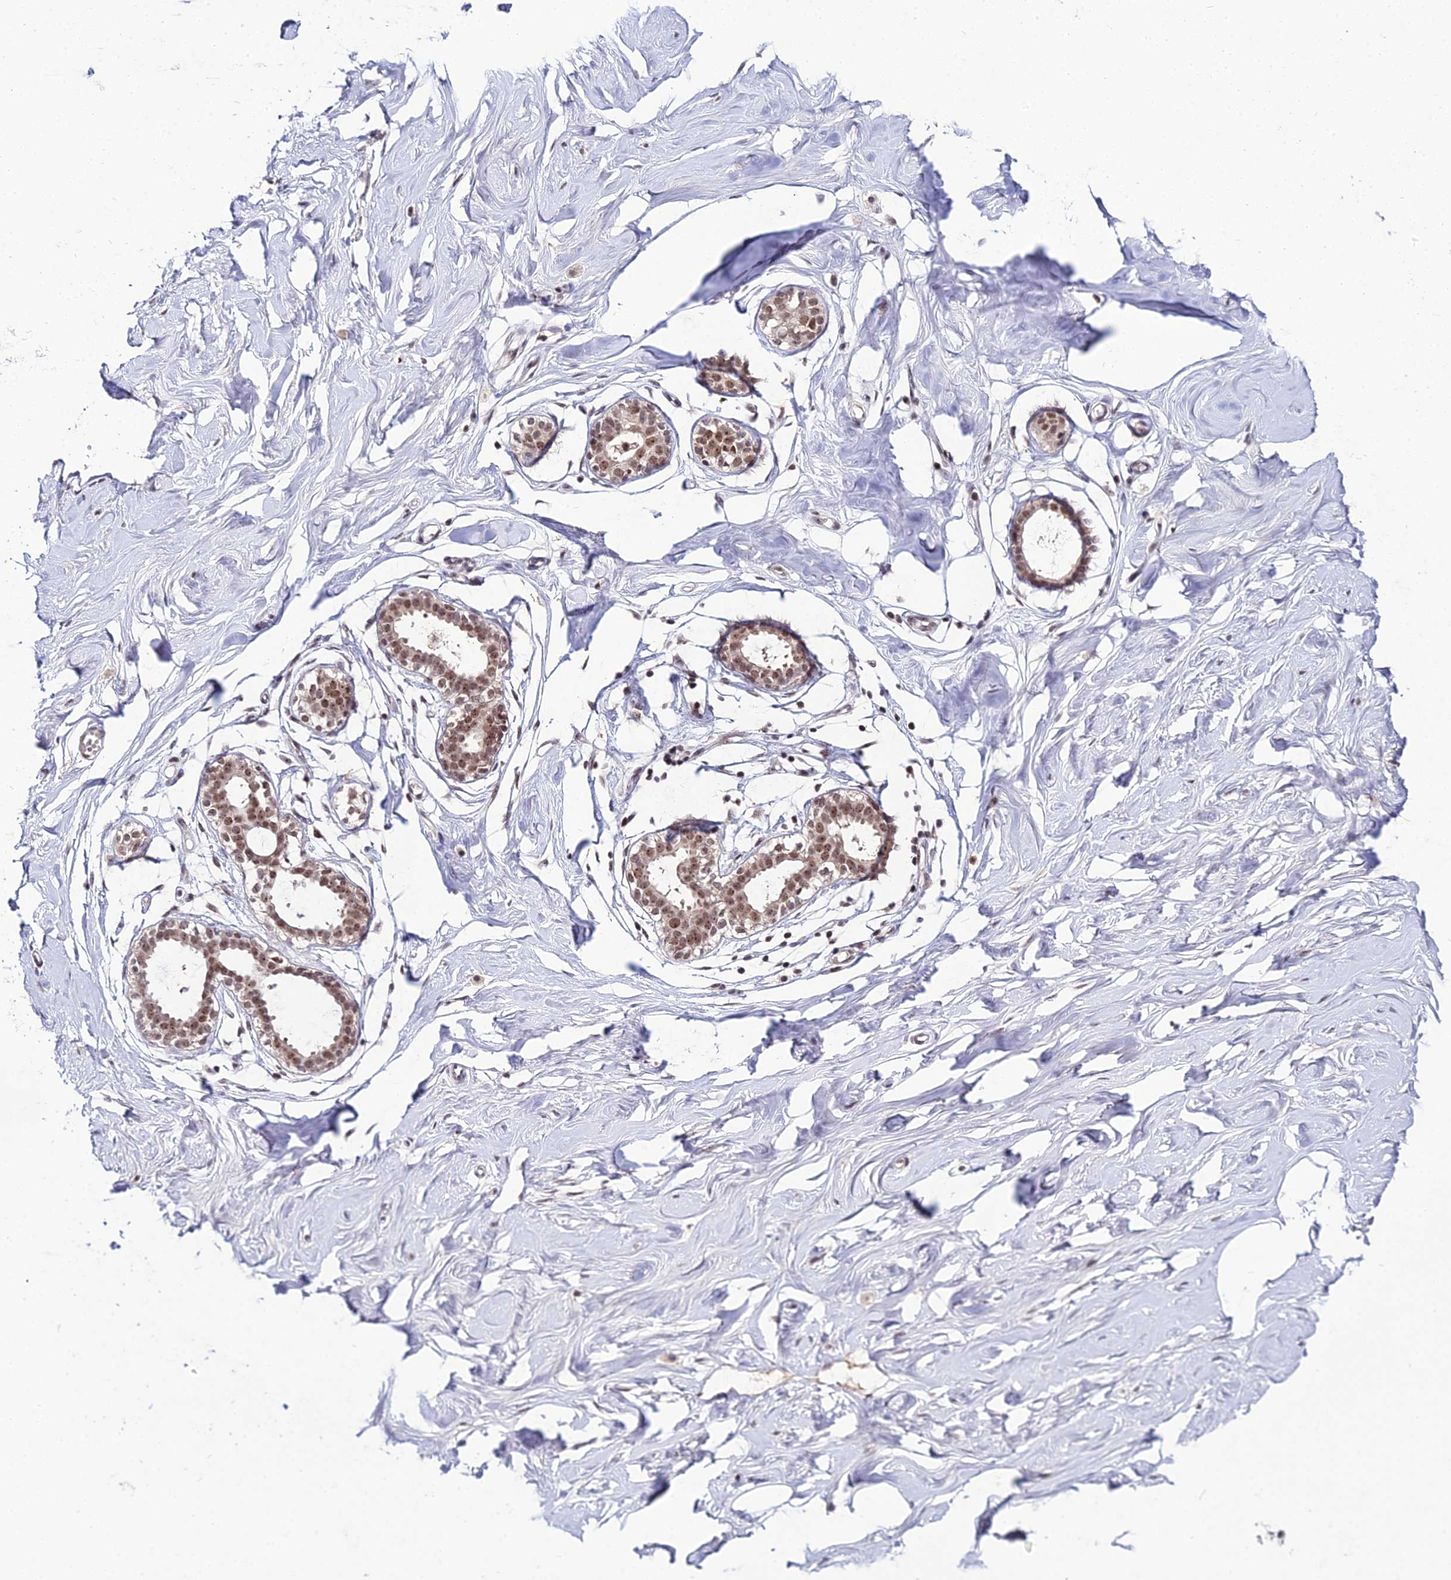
{"staining": {"intensity": "negative", "quantity": "none", "location": "none"}, "tissue": "breast", "cell_type": "Adipocytes", "image_type": "normal", "snomed": [{"axis": "morphology", "description": "Normal tissue, NOS"}, {"axis": "morphology", "description": "Adenoma, NOS"}, {"axis": "topography", "description": "Breast"}], "caption": "Immunohistochemical staining of unremarkable breast displays no significant positivity in adipocytes. Nuclei are stained in blue.", "gene": "EXOSC3", "patient": {"sex": "female", "age": 23}}